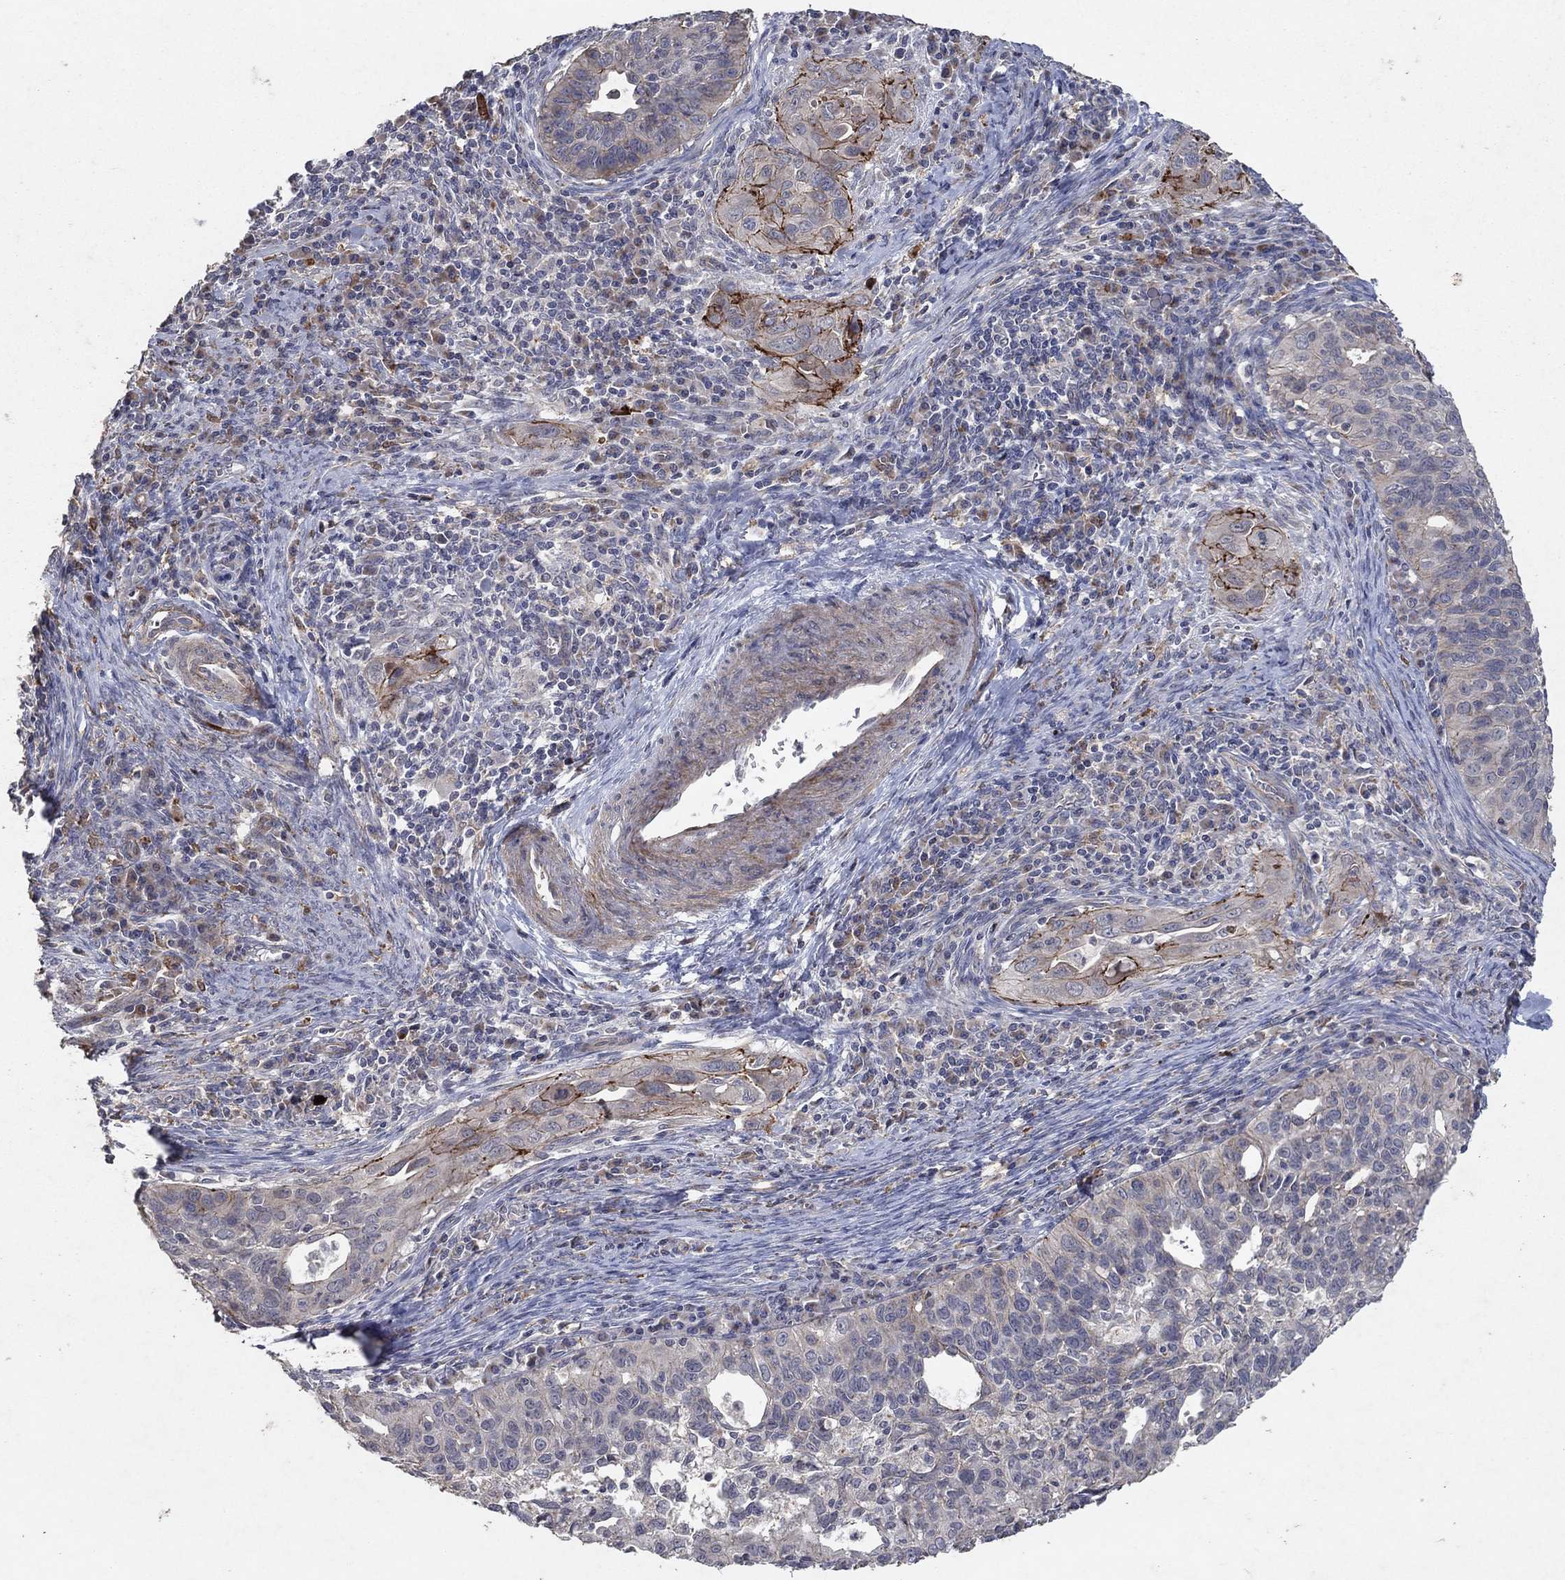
{"staining": {"intensity": "strong", "quantity": "<25%", "location": "cytoplasmic/membranous"}, "tissue": "cervical cancer", "cell_type": "Tumor cells", "image_type": "cancer", "snomed": [{"axis": "morphology", "description": "Squamous cell carcinoma, NOS"}, {"axis": "topography", "description": "Cervix"}], "caption": "Immunohistochemical staining of squamous cell carcinoma (cervical) shows medium levels of strong cytoplasmic/membranous positivity in approximately <25% of tumor cells. (DAB (3,3'-diaminobenzidine) IHC, brown staining for protein, blue staining for nuclei).", "gene": "FRG1", "patient": {"sex": "female", "age": 26}}